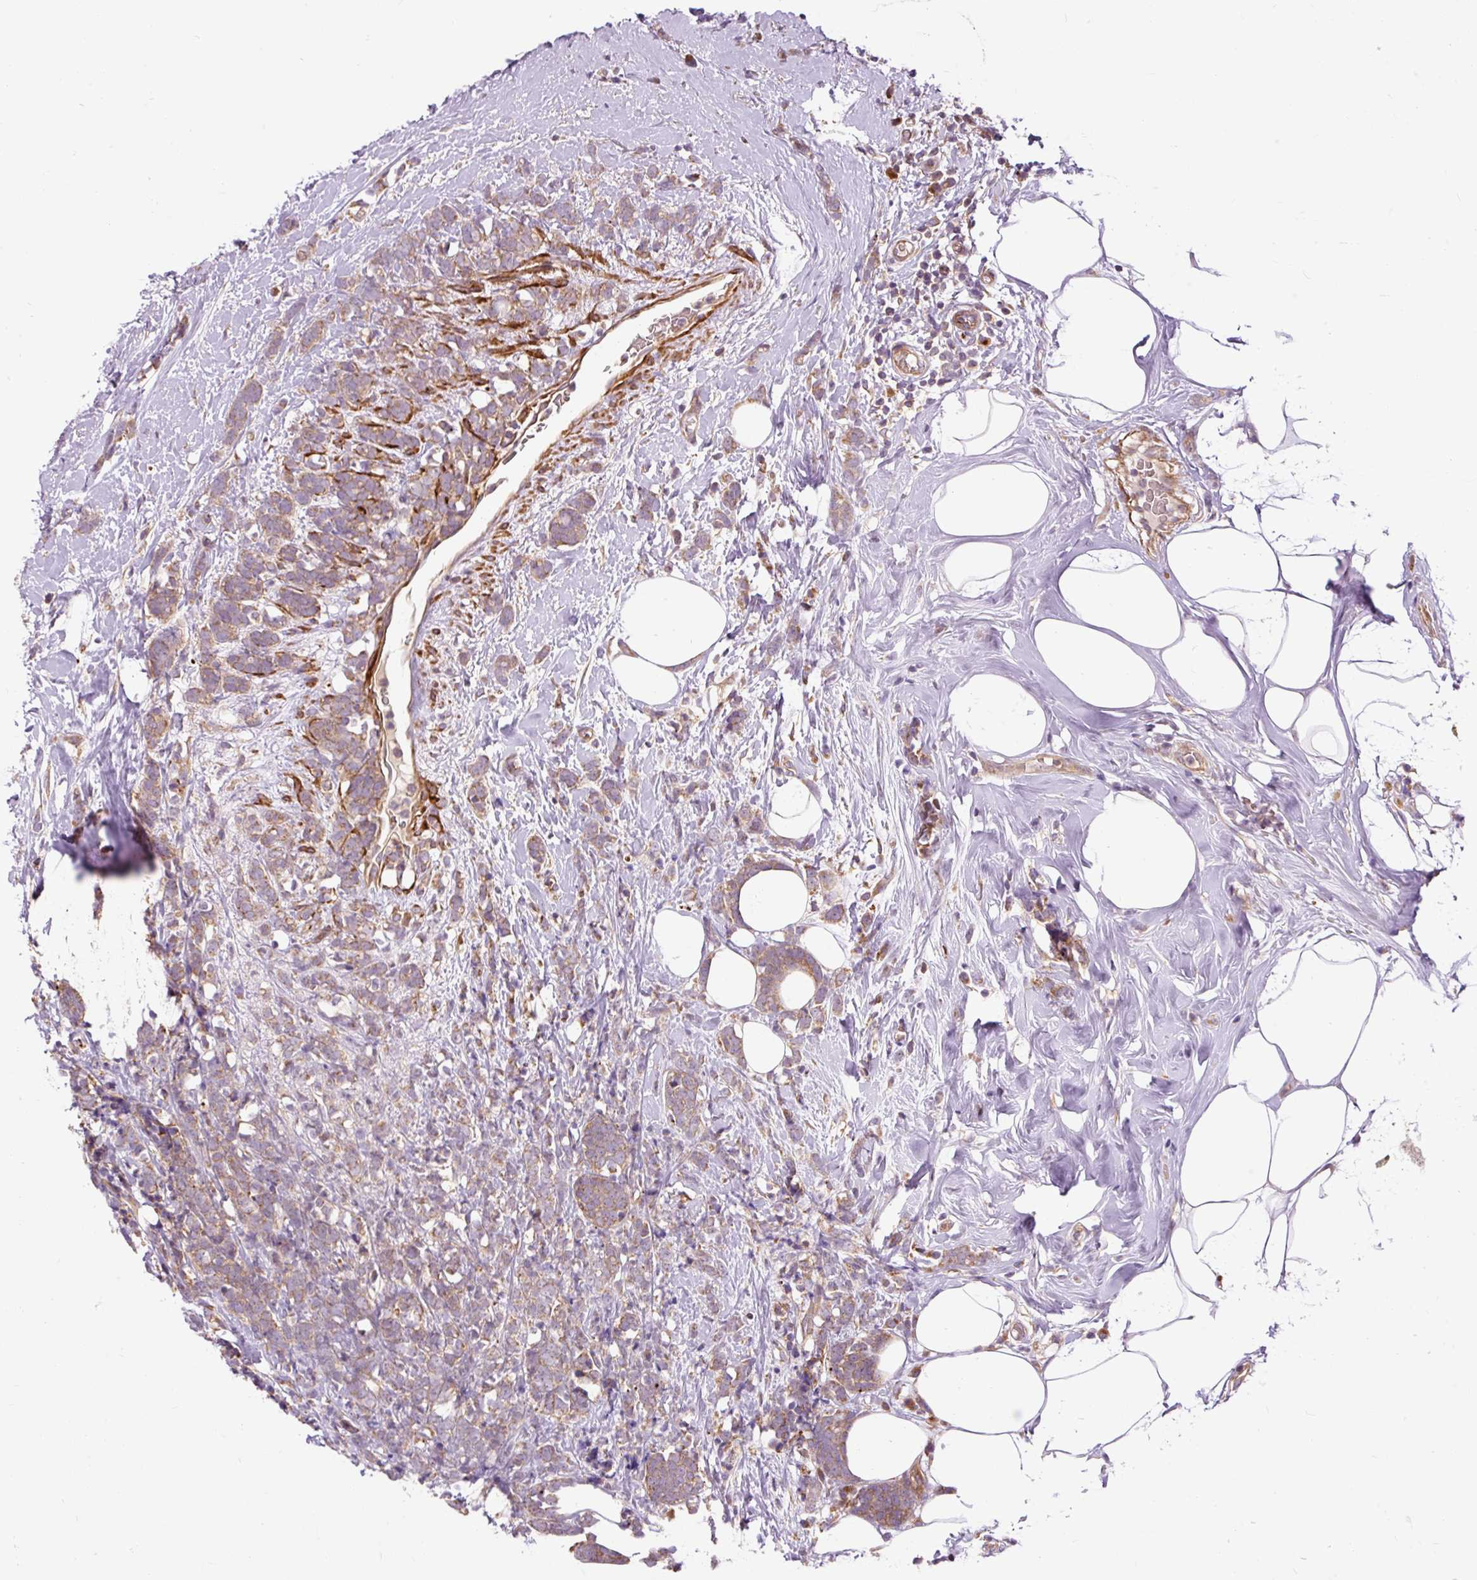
{"staining": {"intensity": "weak", "quantity": "25%-75%", "location": "cytoplasmic/membranous"}, "tissue": "breast cancer", "cell_type": "Tumor cells", "image_type": "cancer", "snomed": [{"axis": "morphology", "description": "Lobular carcinoma"}, {"axis": "topography", "description": "Breast"}], "caption": "Breast cancer stained with IHC exhibits weak cytoplasmic/membranous expression in about 25%-75% of tumor cells.", "gene": "RIPOR3", "patient": {"sex": "female", "age": 58}}